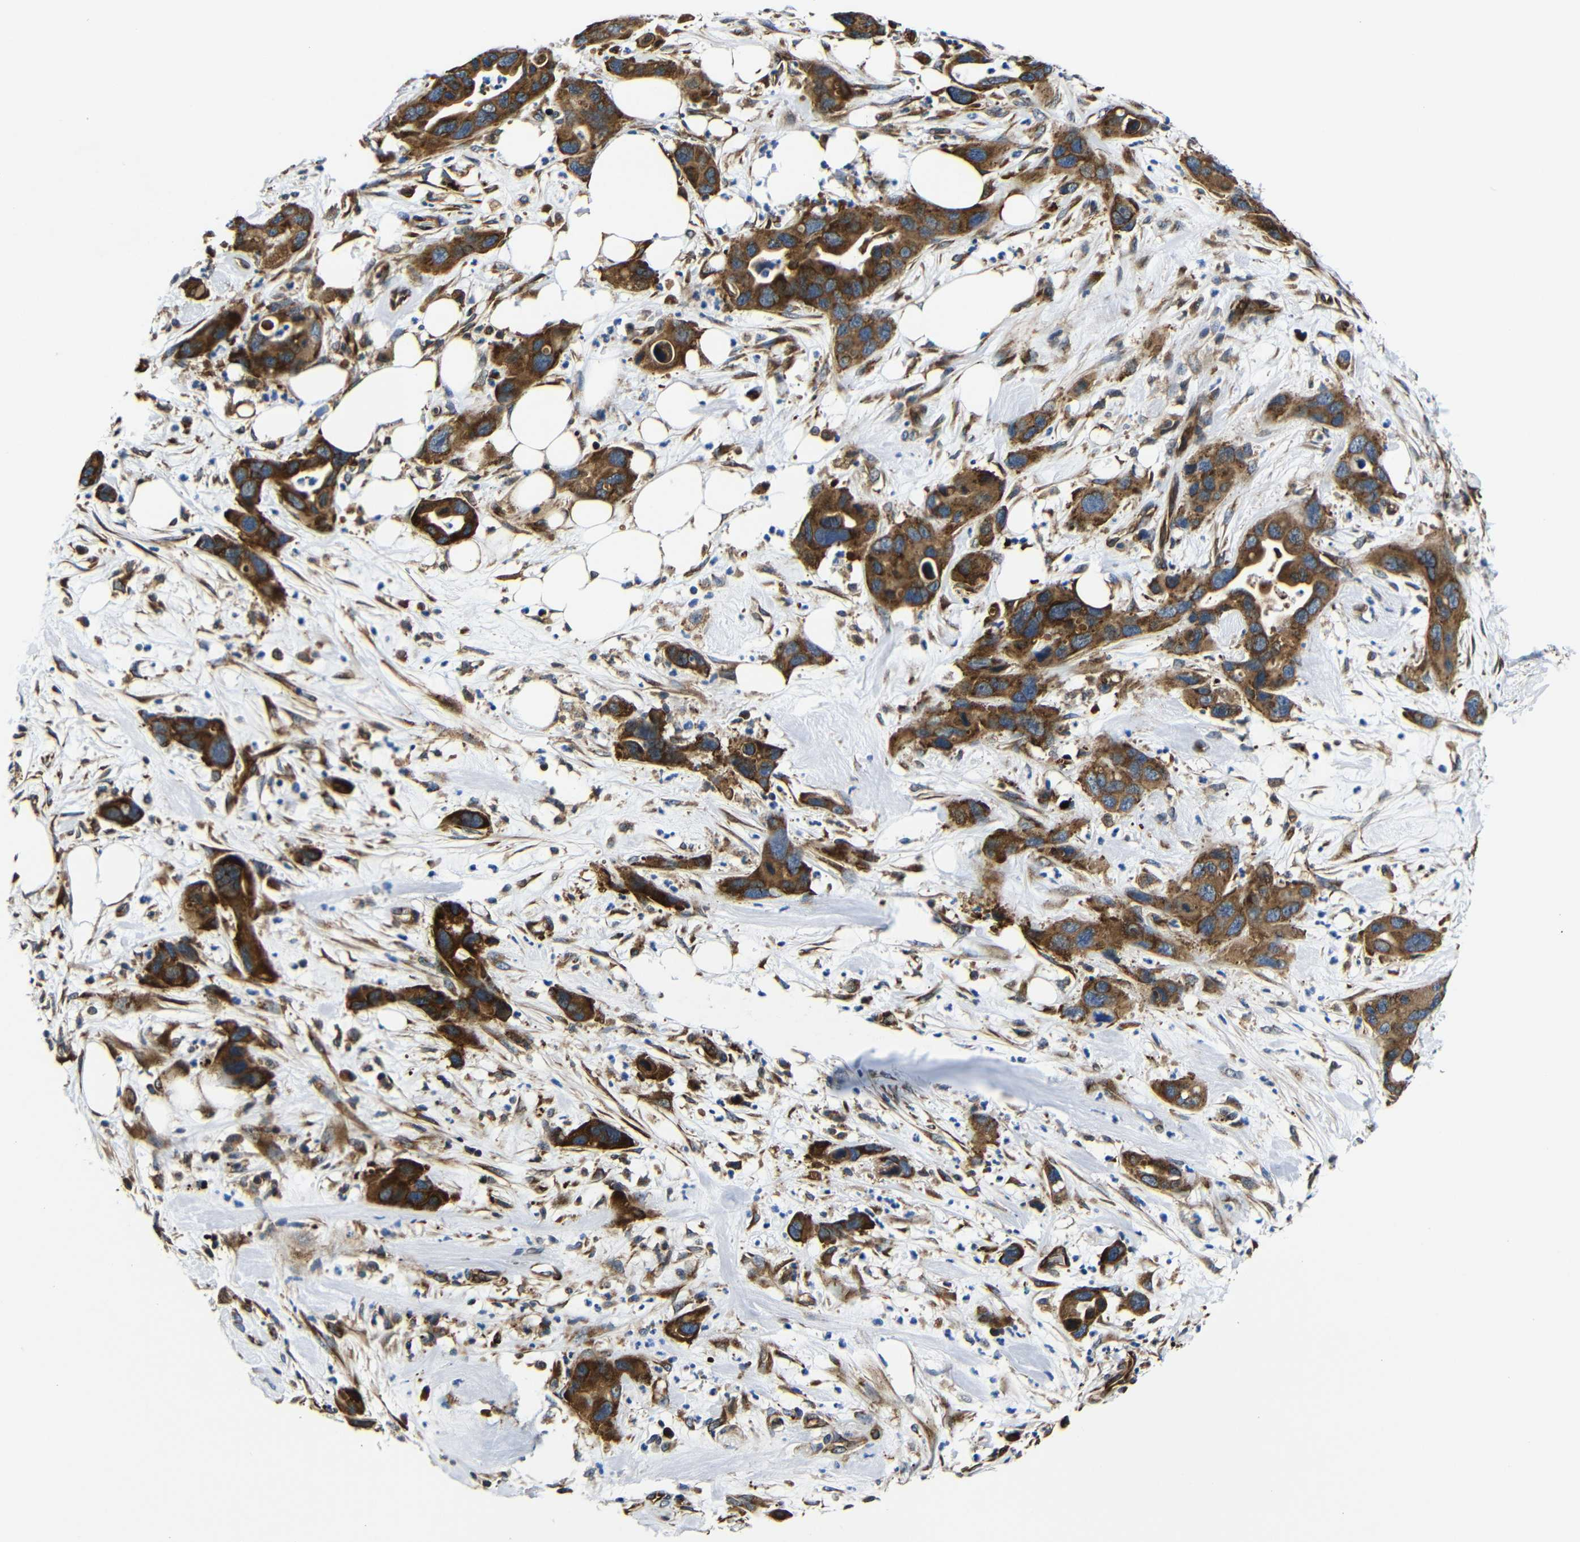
{"staining": {"intensity": "strong", "quantity": ">75%", "location": "cytoplasmic/membranous"}, "tissue": "pancreatic cancer", "cell_type": "Tumor cells", "image_type": "cancer", "snomed": [{"axis": "morphology", "description": "Adenocarcinoma, NOS"}, {"axis": "topography", "description": "Pancreas"}], "caption": "Immunohistochemistry (IHC) of human pancreatic cancer (adenocarcinoma) reveals high levels of strong cytoplasmic/membranous positivity in approximately >75% of tumor cells.", "gene": "ABCE1", "patient": {"sex": "female", "age": 71}}